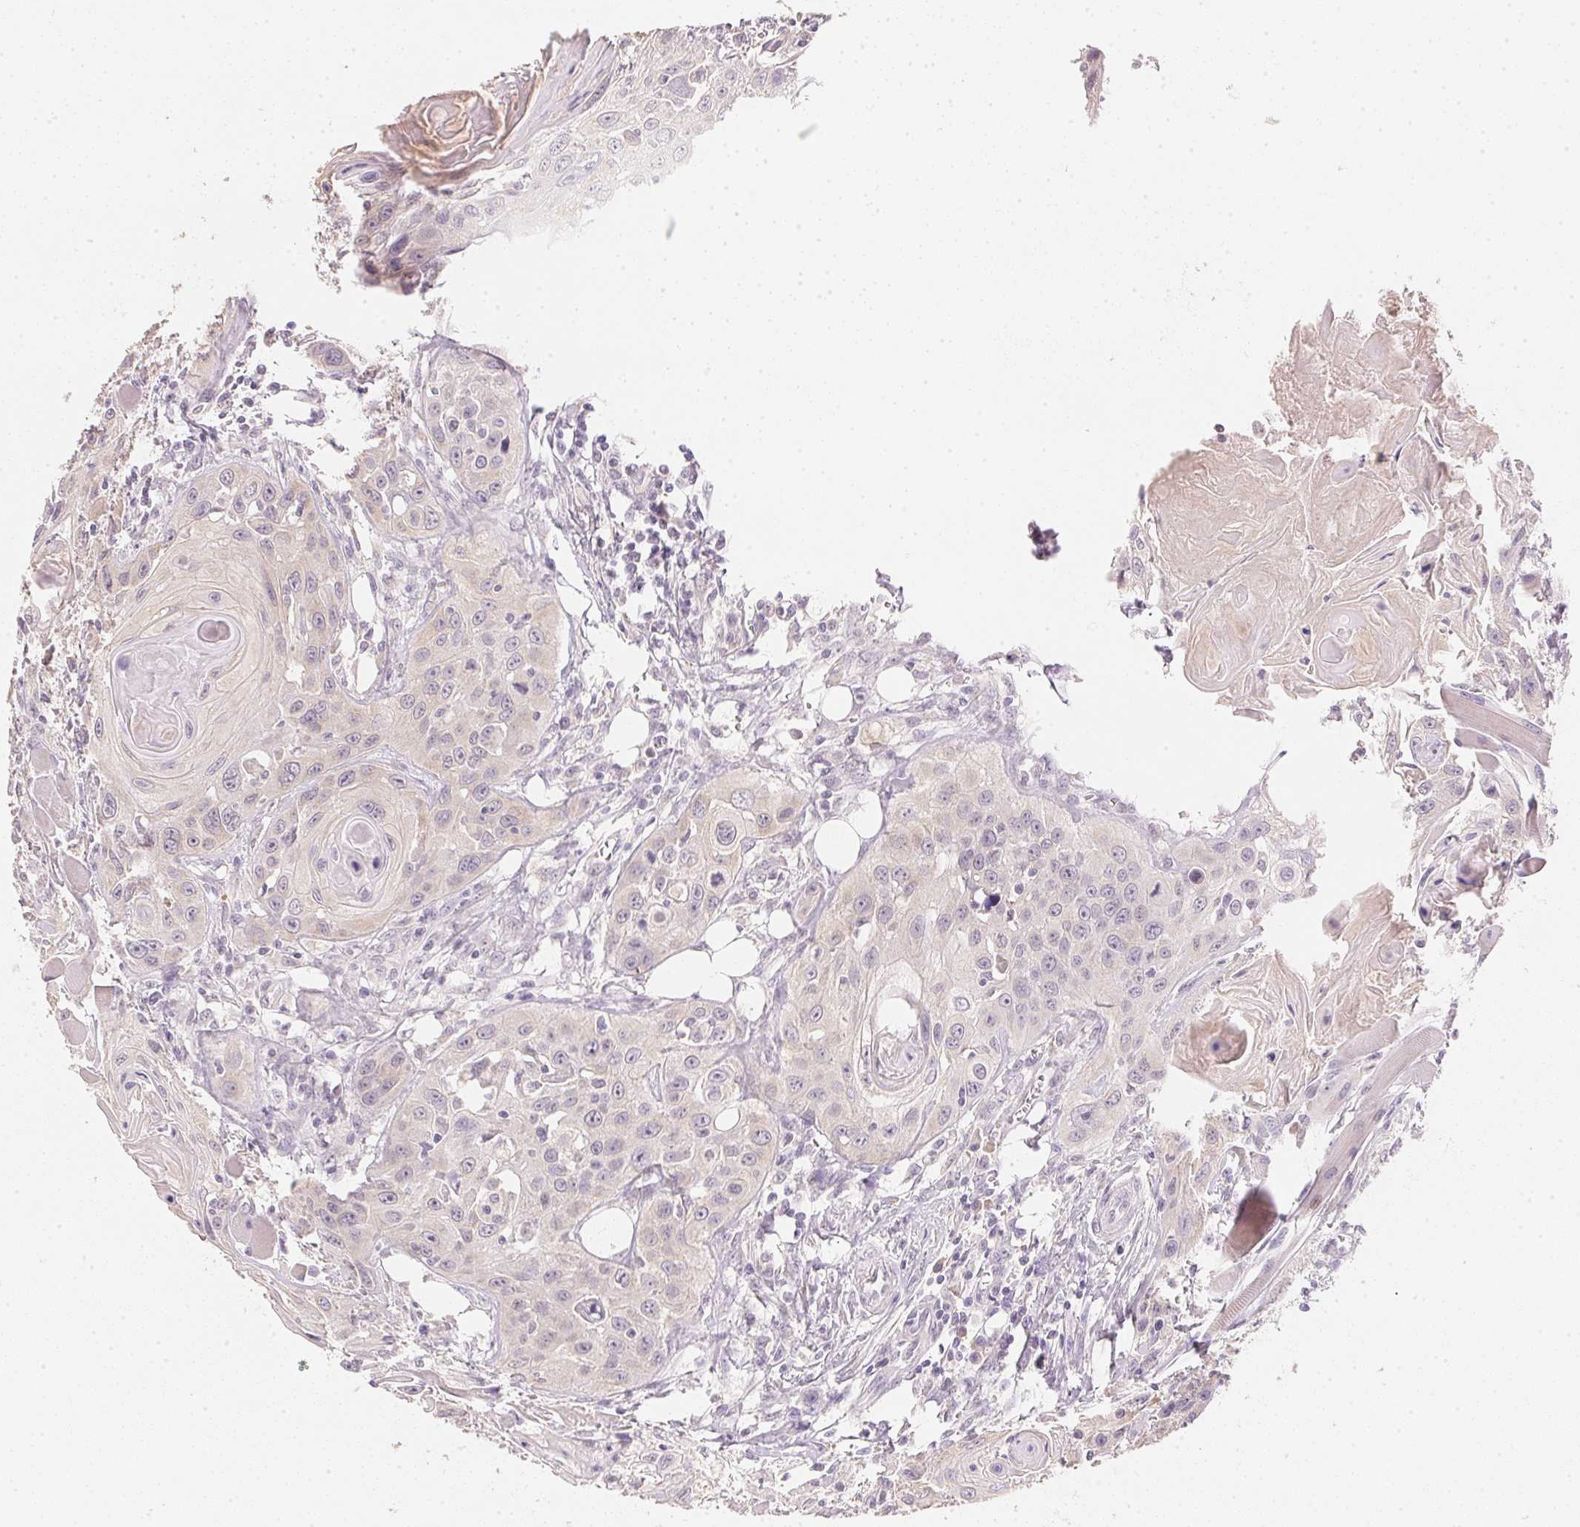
{"staining": {"intensity": "negative", "quantity": "none", "location": "none"}, "tissue": "head and neck cancer", "cell_type": "Tumor cells", "image_type": "cancer", "snomed": [{"axis": "morphology", "description": "Squamous cell carcinoma, NOS"}, {"axis": "topography", "description": "Oral tissue"}, {"axis": "topography", "description": "Head-Neck"}], "caption": "High magnification brightfield microscopy of head and neck squamous cell carcinoma stained with DAB (brown) and counterstained with hematoxylin (blue): tumor cells show no significant expression. (IHC, brightfield microscopy, high magnification).", "gene": "DHCR24", "patient": {"sex": "male", "age": 58}}